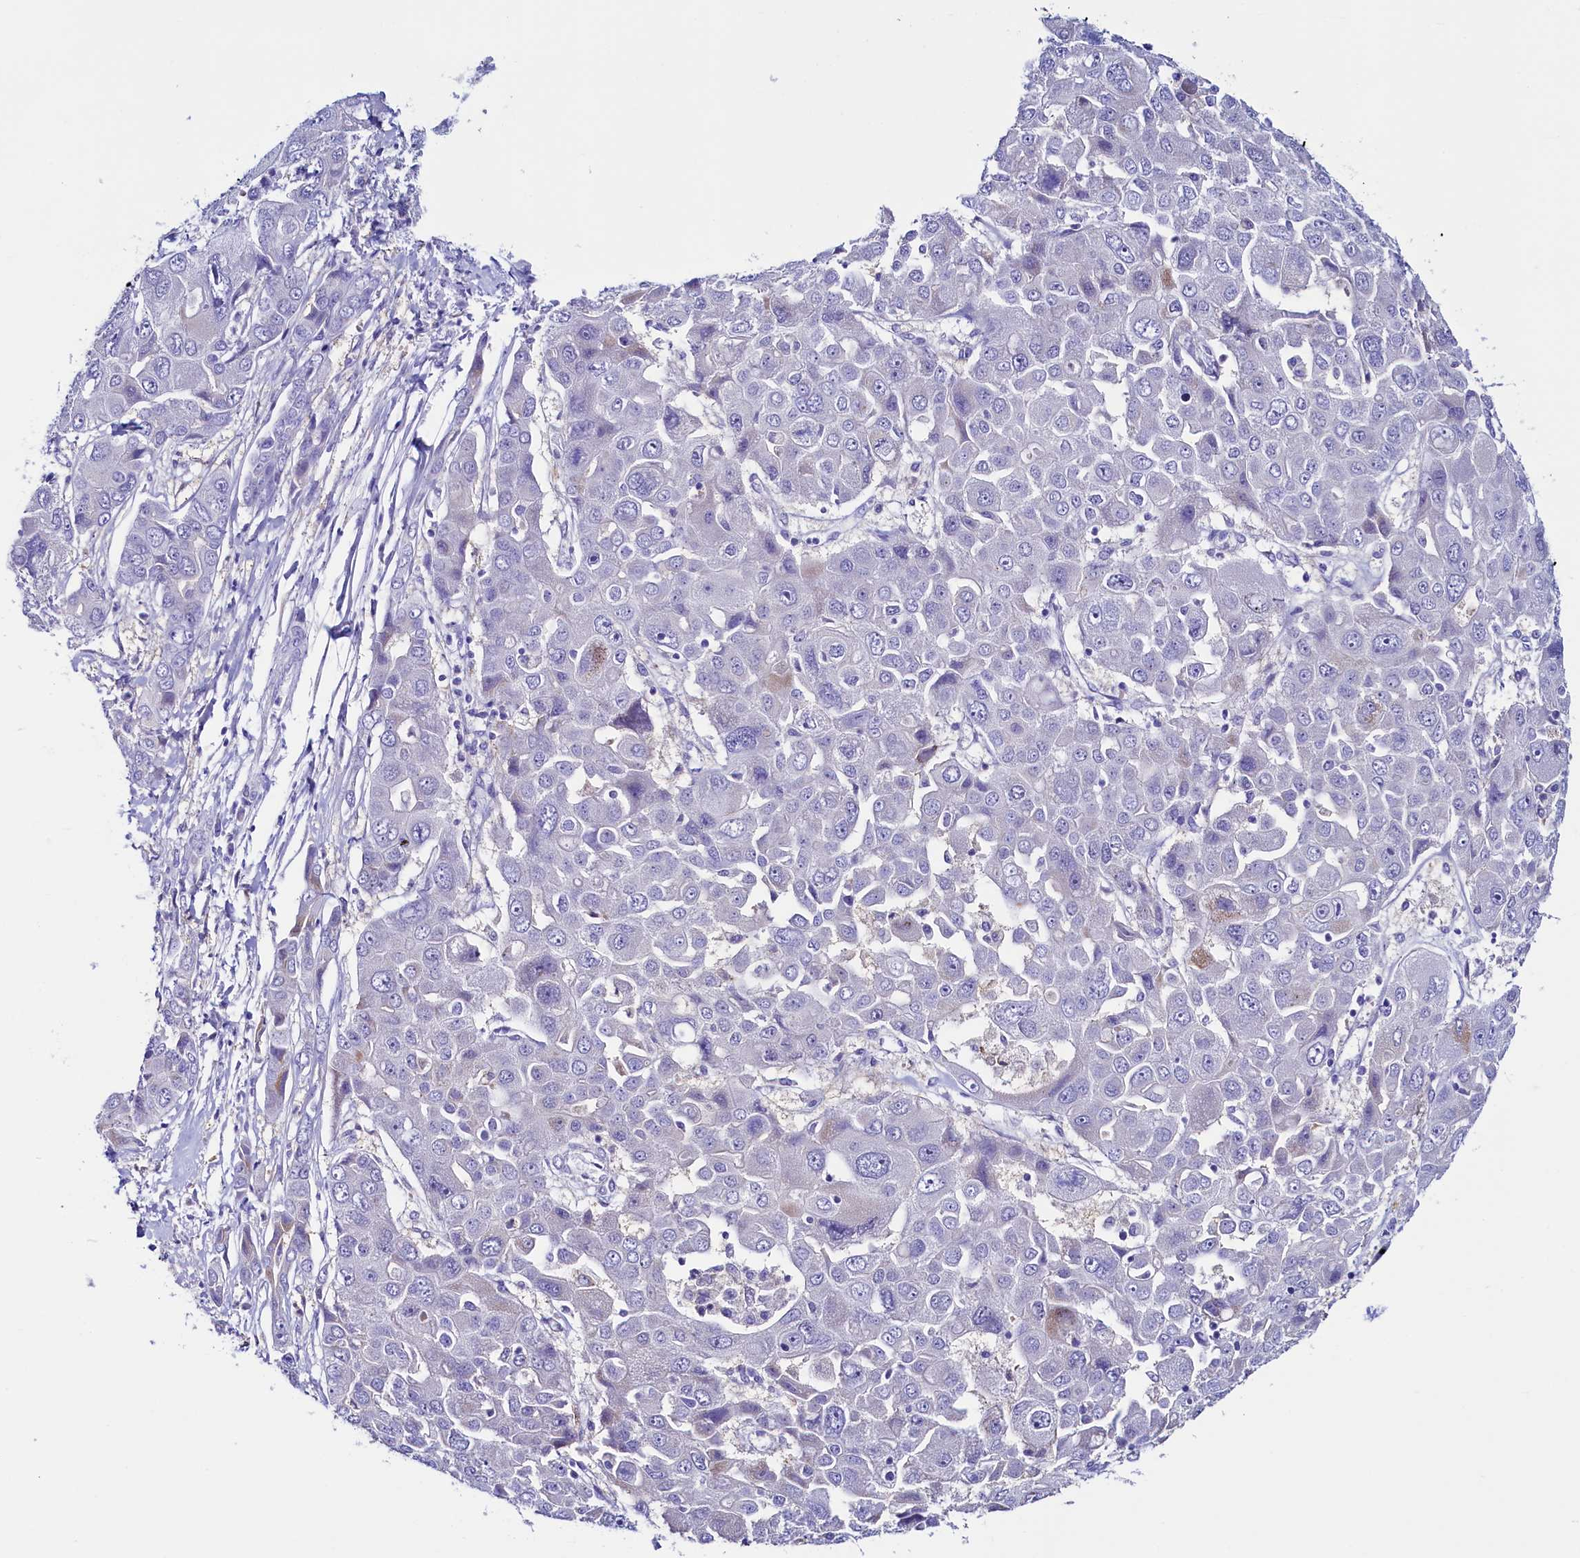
{"staining": {"intensity": "negative", "quantity": "none", "location": "none"}, "tissue": "liver cancer", "cell_type": "Tumor cells", "image_type": "cancer", "snomed": [{"axis": "morphology", "description": "Cholangiocarcinoma"}, {"axis": "topography", "description": "Liver"}], "caption": "IHC photomicrograph of liver cancer (cholangiocarcinoma) stained for a protein (brown), which demonstrates no staining in tumor cells.", "gene": "FLYWCH2", "patient": {"sex": "male", "age": 67}}